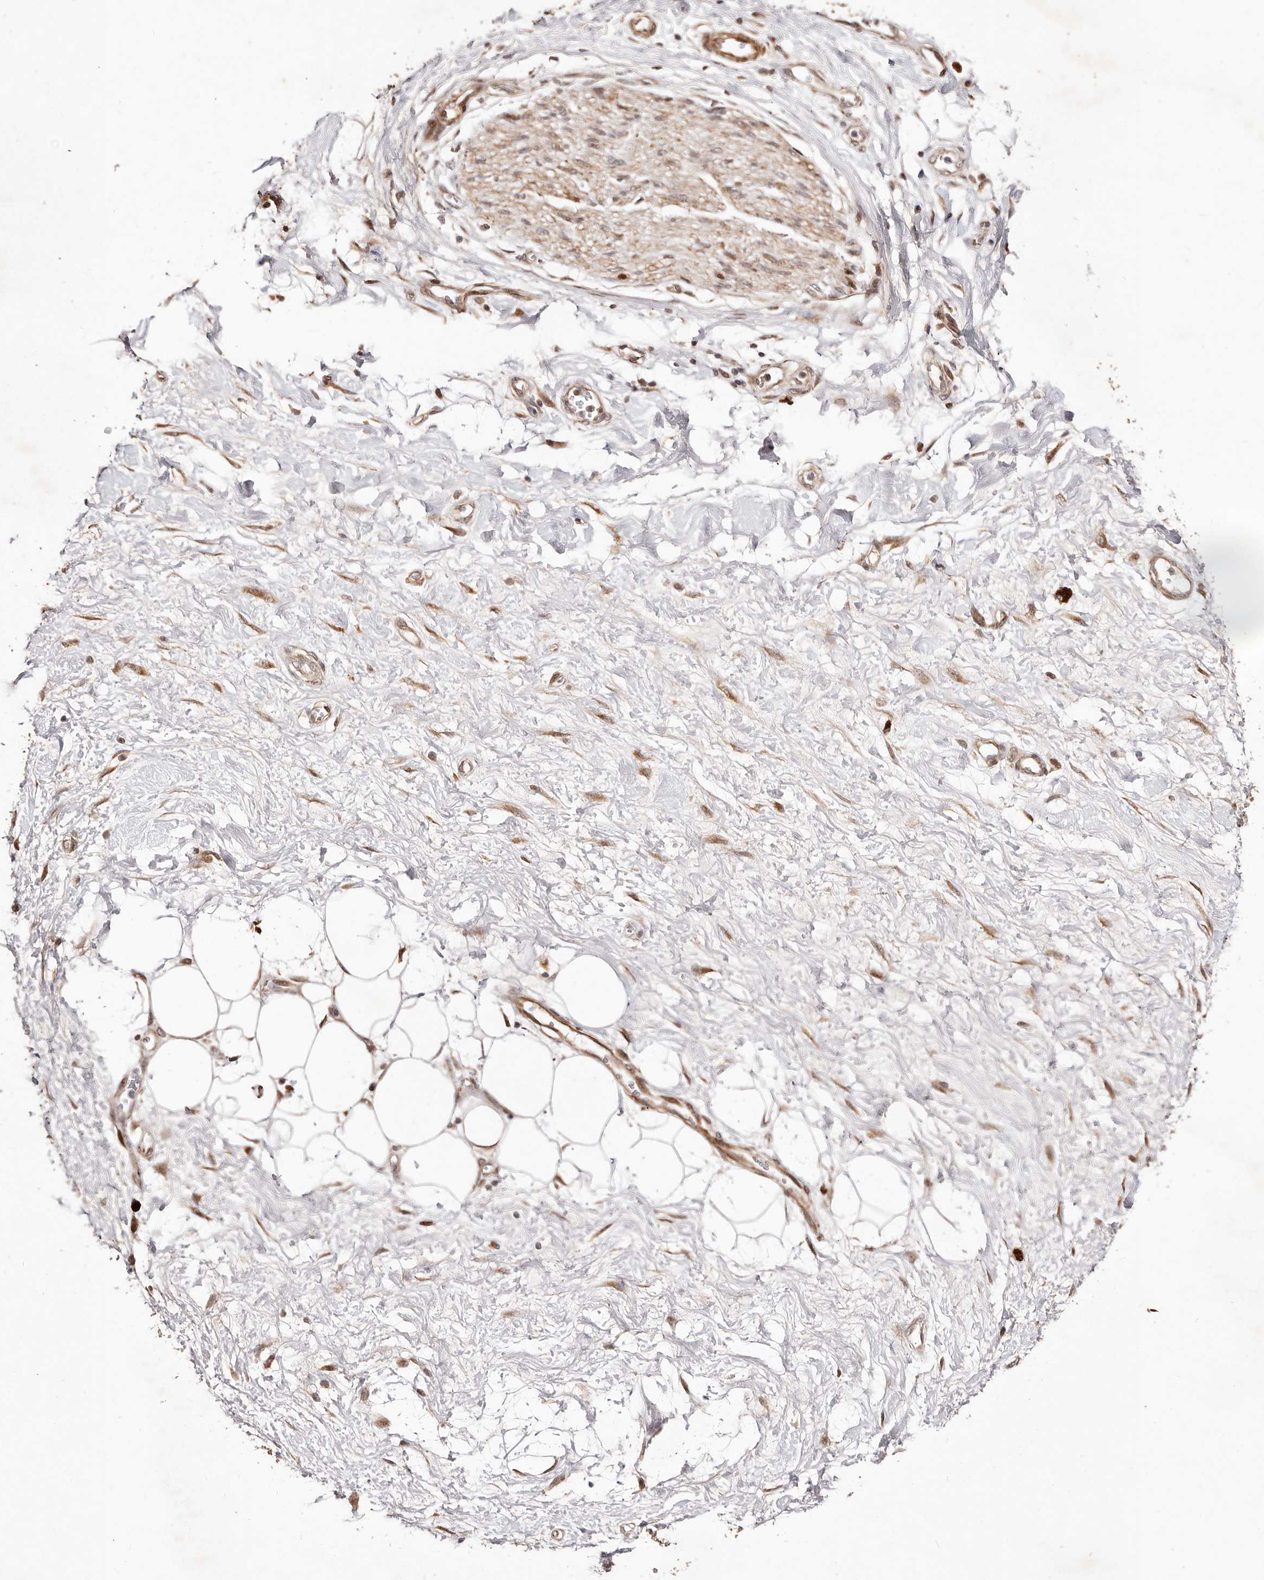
{"staining": {"intensity": "moderate", "quantity": "25%-75%", "location": "cytoplasmic/membranous,nuclear"}, "tissue": "adipose tissue", "cell_type": "Adipocytes", "image_type": "normal", "snomed": [{"axis": "morphology", "description": "Normal tissue, NOS"}, {"axis": "morphology", "description": "Adenocarcinoma, NOS"}, {"axis": "topography", "description": "Pancreas"}, {"axis": "topography", "description": "Peripheral nerve tissue"}], "caption": "Adipose tissue stained with a brown dye shows moderate cytoplasmic/membranous,nuclear positive expression in about 25%-75% of adipocytes.", "gene": "HIVEP3", "patient": {"sex": "male", "age": 59}}